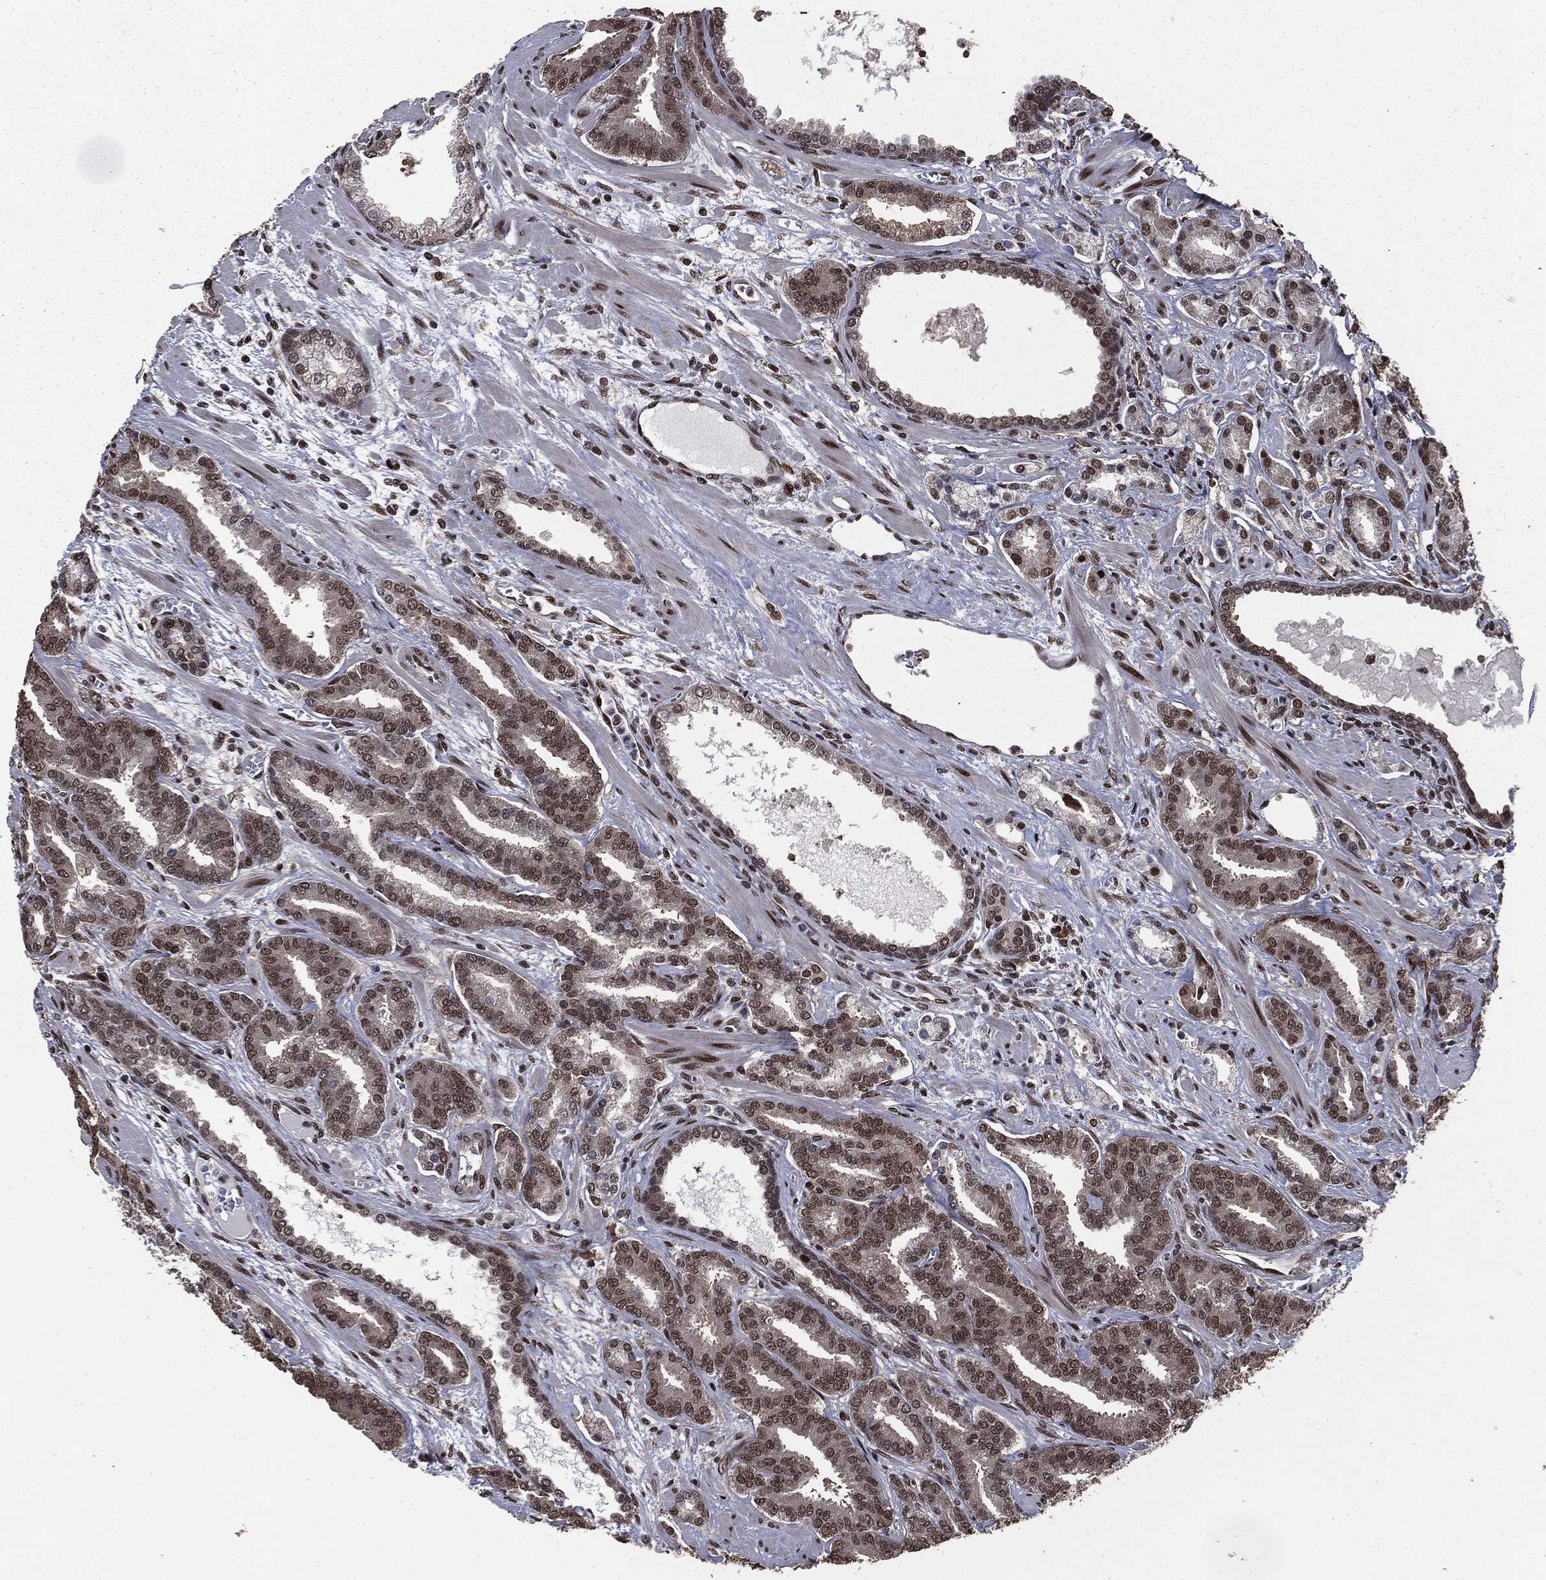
{"staining": {"intensity": "strong", "quantity": "25%-75%", "location": "nuclear"}, "tissue": "prostate cancer", "cell_type": "Tumor cells", "image_type": "cancer", "snomed": [{"axis": "morphology", "description": "Adenocarcinoma, High grade"}, {"axis": "topography", "description": "Prostate"}], "caption": "DAB immunohistochemical staining of prostate adenocarcinoma (high-grade) shows strong nuclear protein staining in about 25%-75% of tumor cells.", "gene": "DVL2", "patient": {"sex": "male", "age": 60}}